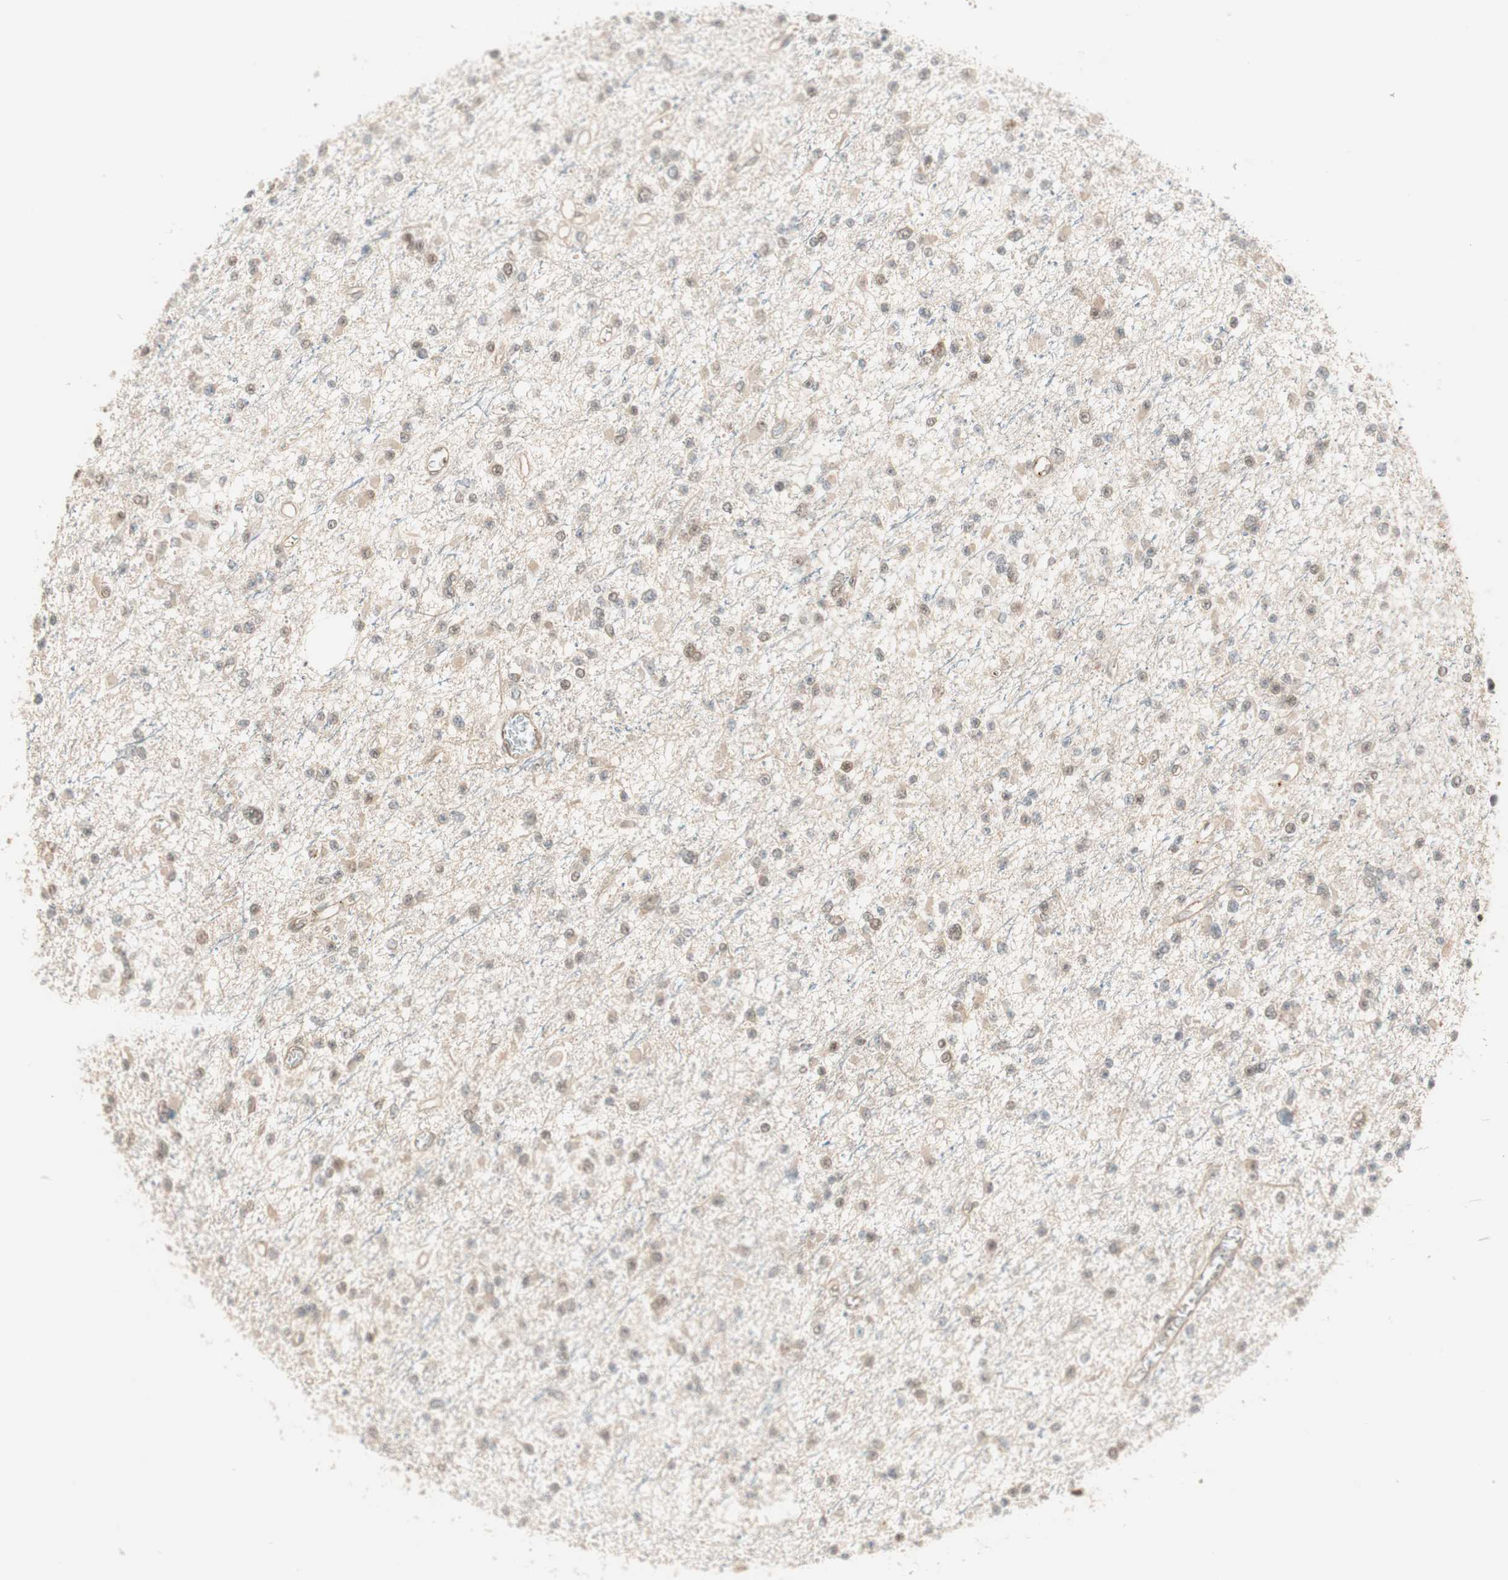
{"staining": {"intensity": "weak", "quantity": "25%-75%", "location": "cytoplasmic/membranous,nuclear"}, "tissue": "glioma", "cell_type": "Tumor cells", "image_type": "cancer", "snomed": [{"axis": "morphology", "description": "Glioma, malignant, Low grade"}, {"axis": "topography", "description": "Brain"}], "caption": "High-magnification brightfield microscopy of low-grade glioma (malignant) stained with DAB (3,3'-diaminobenzidine) (brown) and counterstained with hematoxylin (blue). tumor cells exhibit weak cytoplasmic/membranous and nuclear staining is present in approximately25%-75% of cells.", "gene": "PSMD8", "patient": {"sex": "female", "age": 22}}